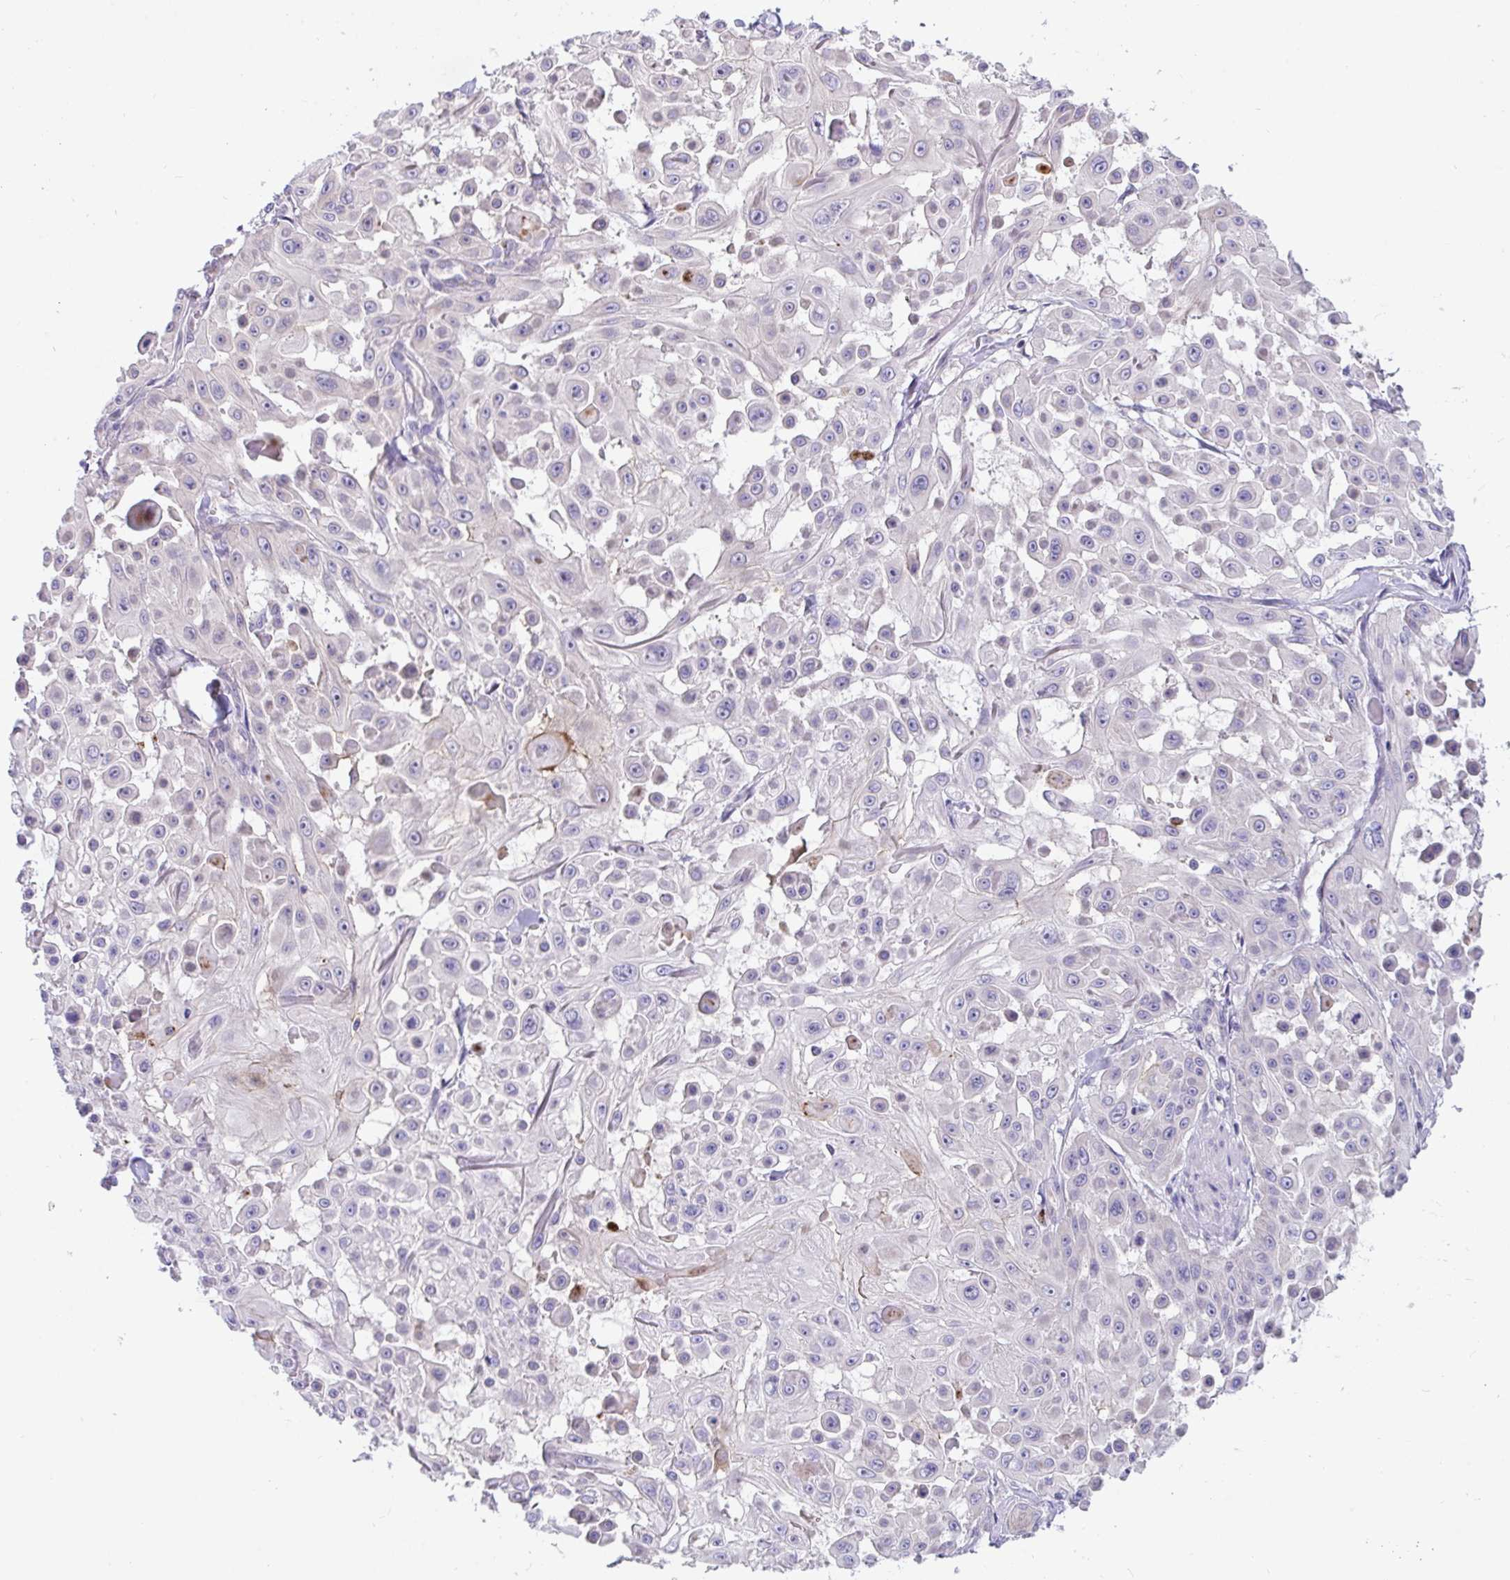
{"staining": {"intensity": "negative", "quantity": "none", "location": "none"}, "tissue": "skin cancer", "cell_type": "Tumor cells", "image_type": "cancer", "snomed": [{"axis": "morphology", "description": "Squamous cell carcinoma, NOS"}, {"axis": "topography", "description": "Skin"}], "caption": "Tumor cells show no significant staining in skin cancer. (Brightfield microscopy of DAB immunohistochemistry at high magnification).", "gene": "IL37", "patient": {"sex": "male", "age": 91}}